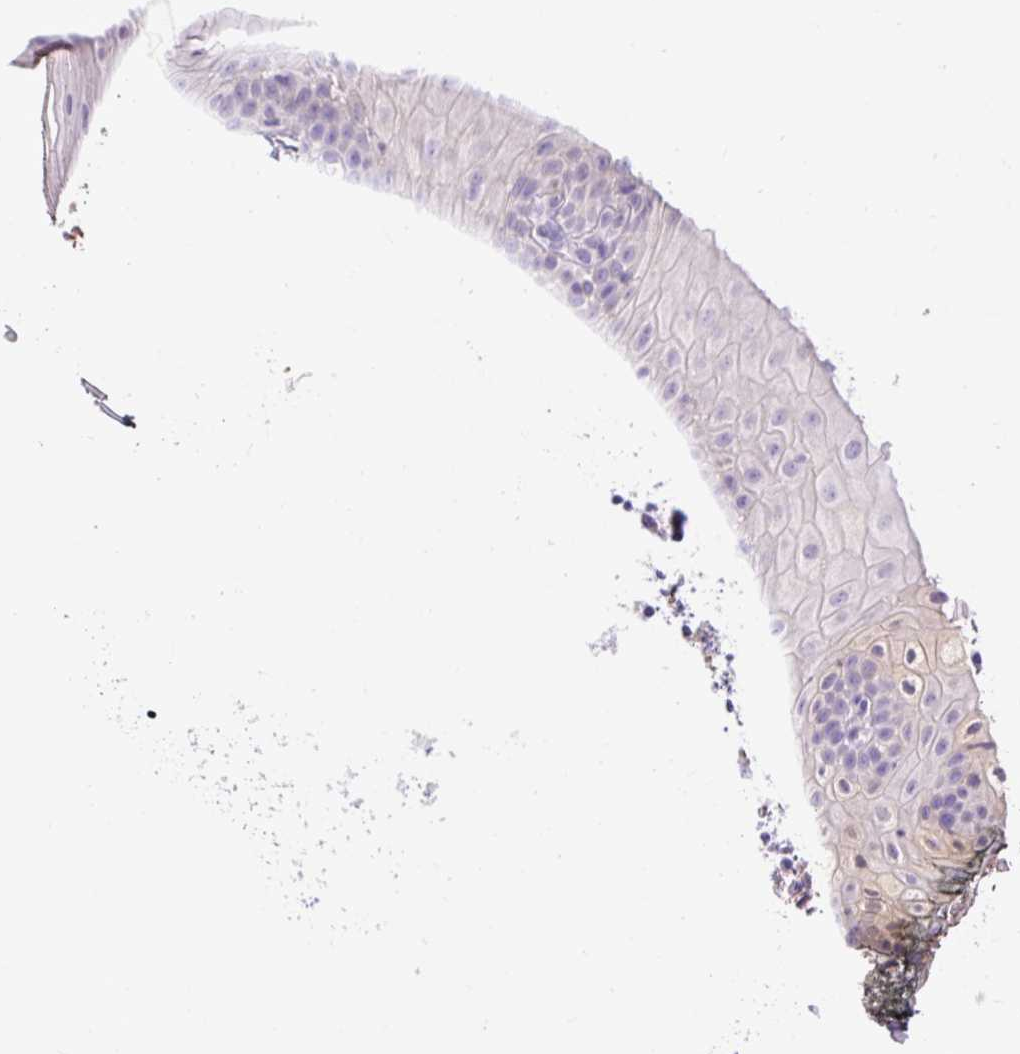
{"staining": {"intensity": "negative", "quantity": "none", "location": "none"}, "tissue": "oral mucosa", "cell_type": "Squamous epithelial cells", "image_type": "normal", "snomed": [{"axis": "morphology", "description": "Normal tissue, NOS"}, {"axis": "topography", "description": "Oral tissue"}], "caption": "Photomicrograph shows no protein positivity in squamous epithelial cells of normal oral mucosa. Nuclei are stained in blue.", "gene": "SPTBN5", "patient": {"sex": "male", "age": 75}}